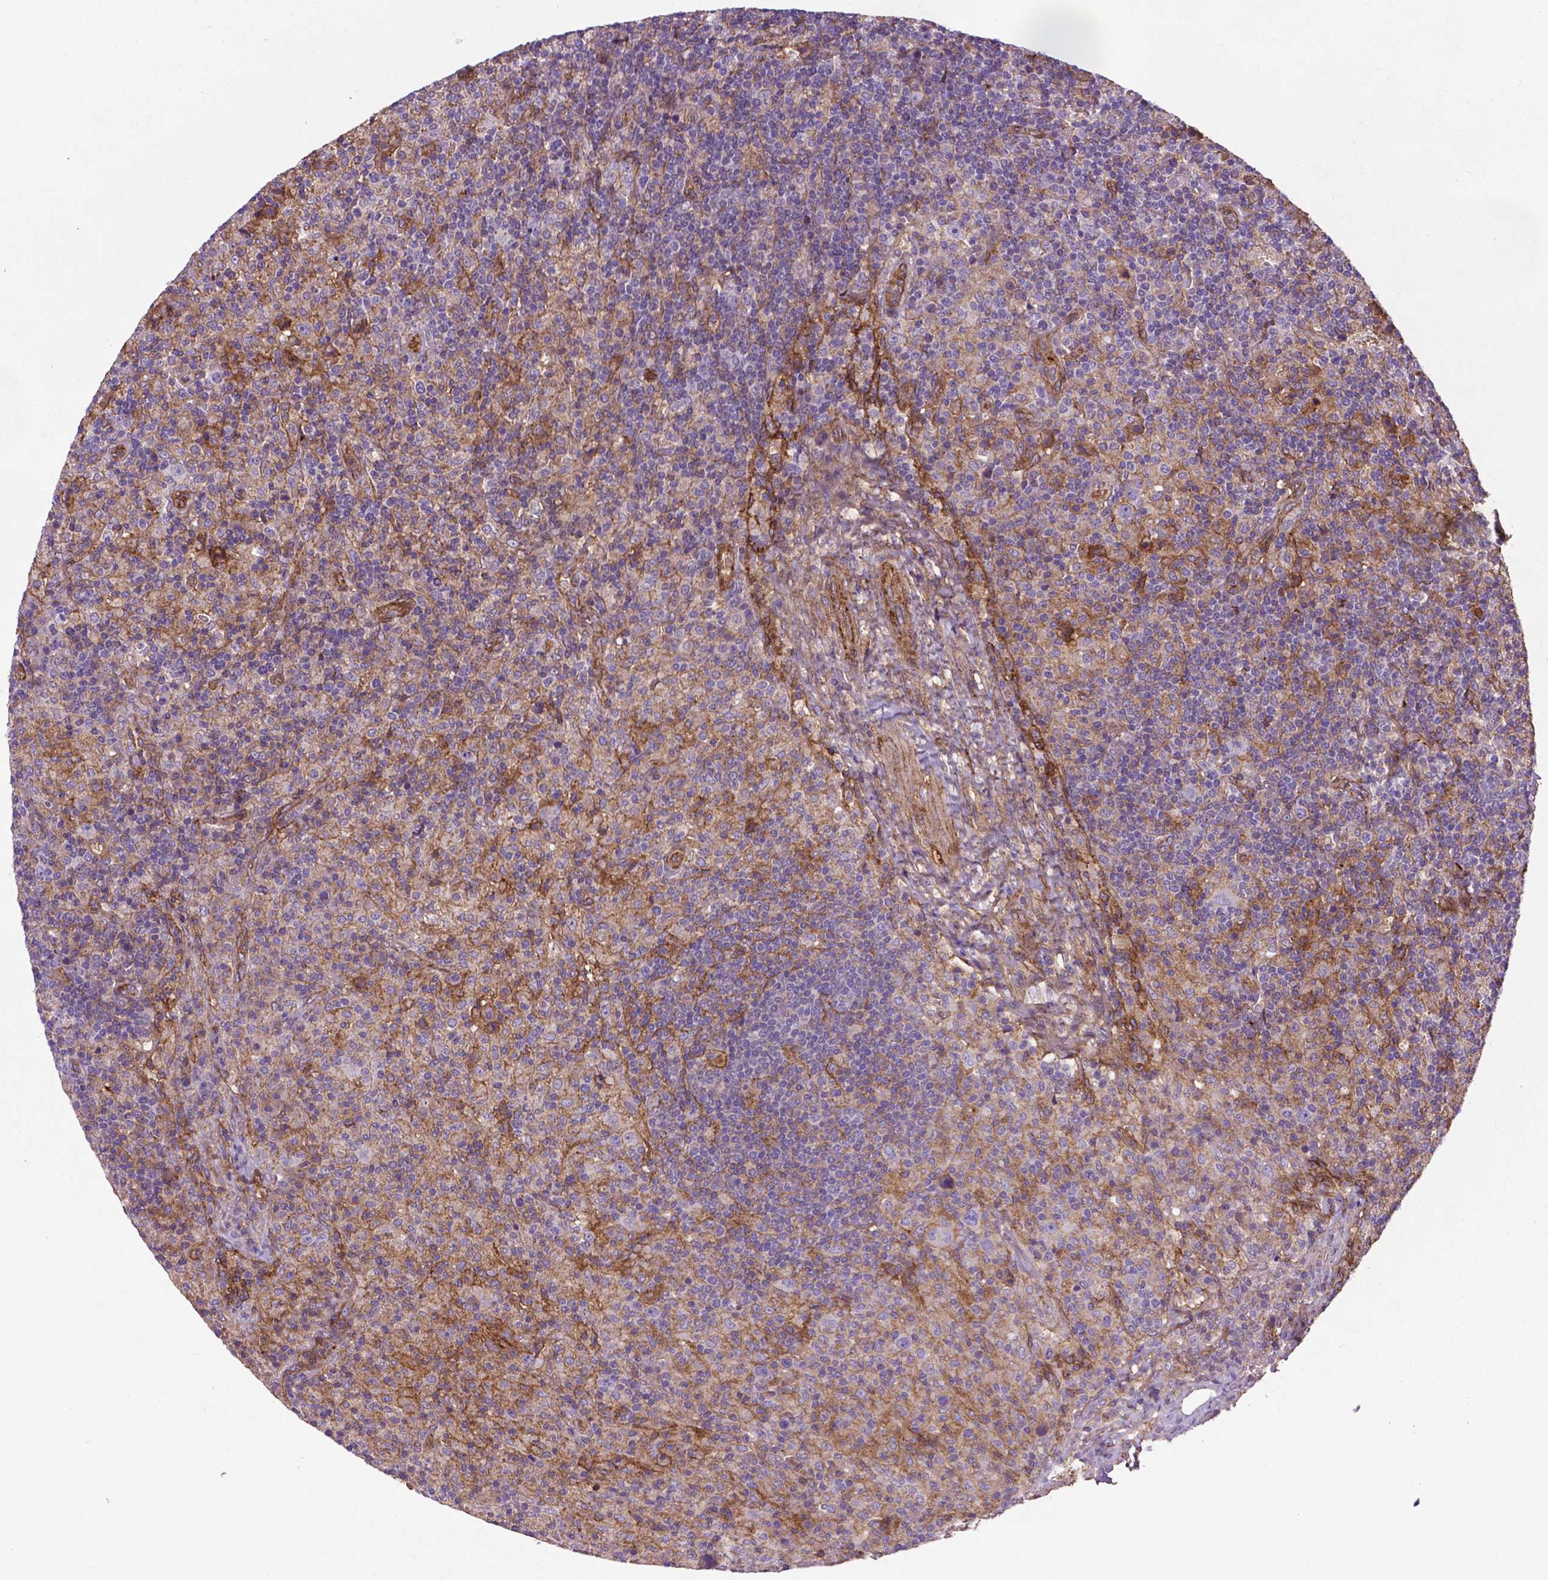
{"staining": {"intensity": "negative", "quantity": "none", "location": "none"}, "tissue": "lymphoma", "cell_type": "Tumor cells", "image_type": "cancer", "snomed": [{"axis": "morphology", "description": "Hodgkin's disease, NOS"}, {"axis": "topography", "description": "Lymph node"}], "caption": "Immunohistochemical staining of human Hodgkin's disease displays no significant staining in tumor cells. (DAB (3,3'-diaminobenzidine) IHC visualized using brightfield microscopy, high magnification).", "gene": "RRAS", "patient": {"sex": "male", "age": 70}}